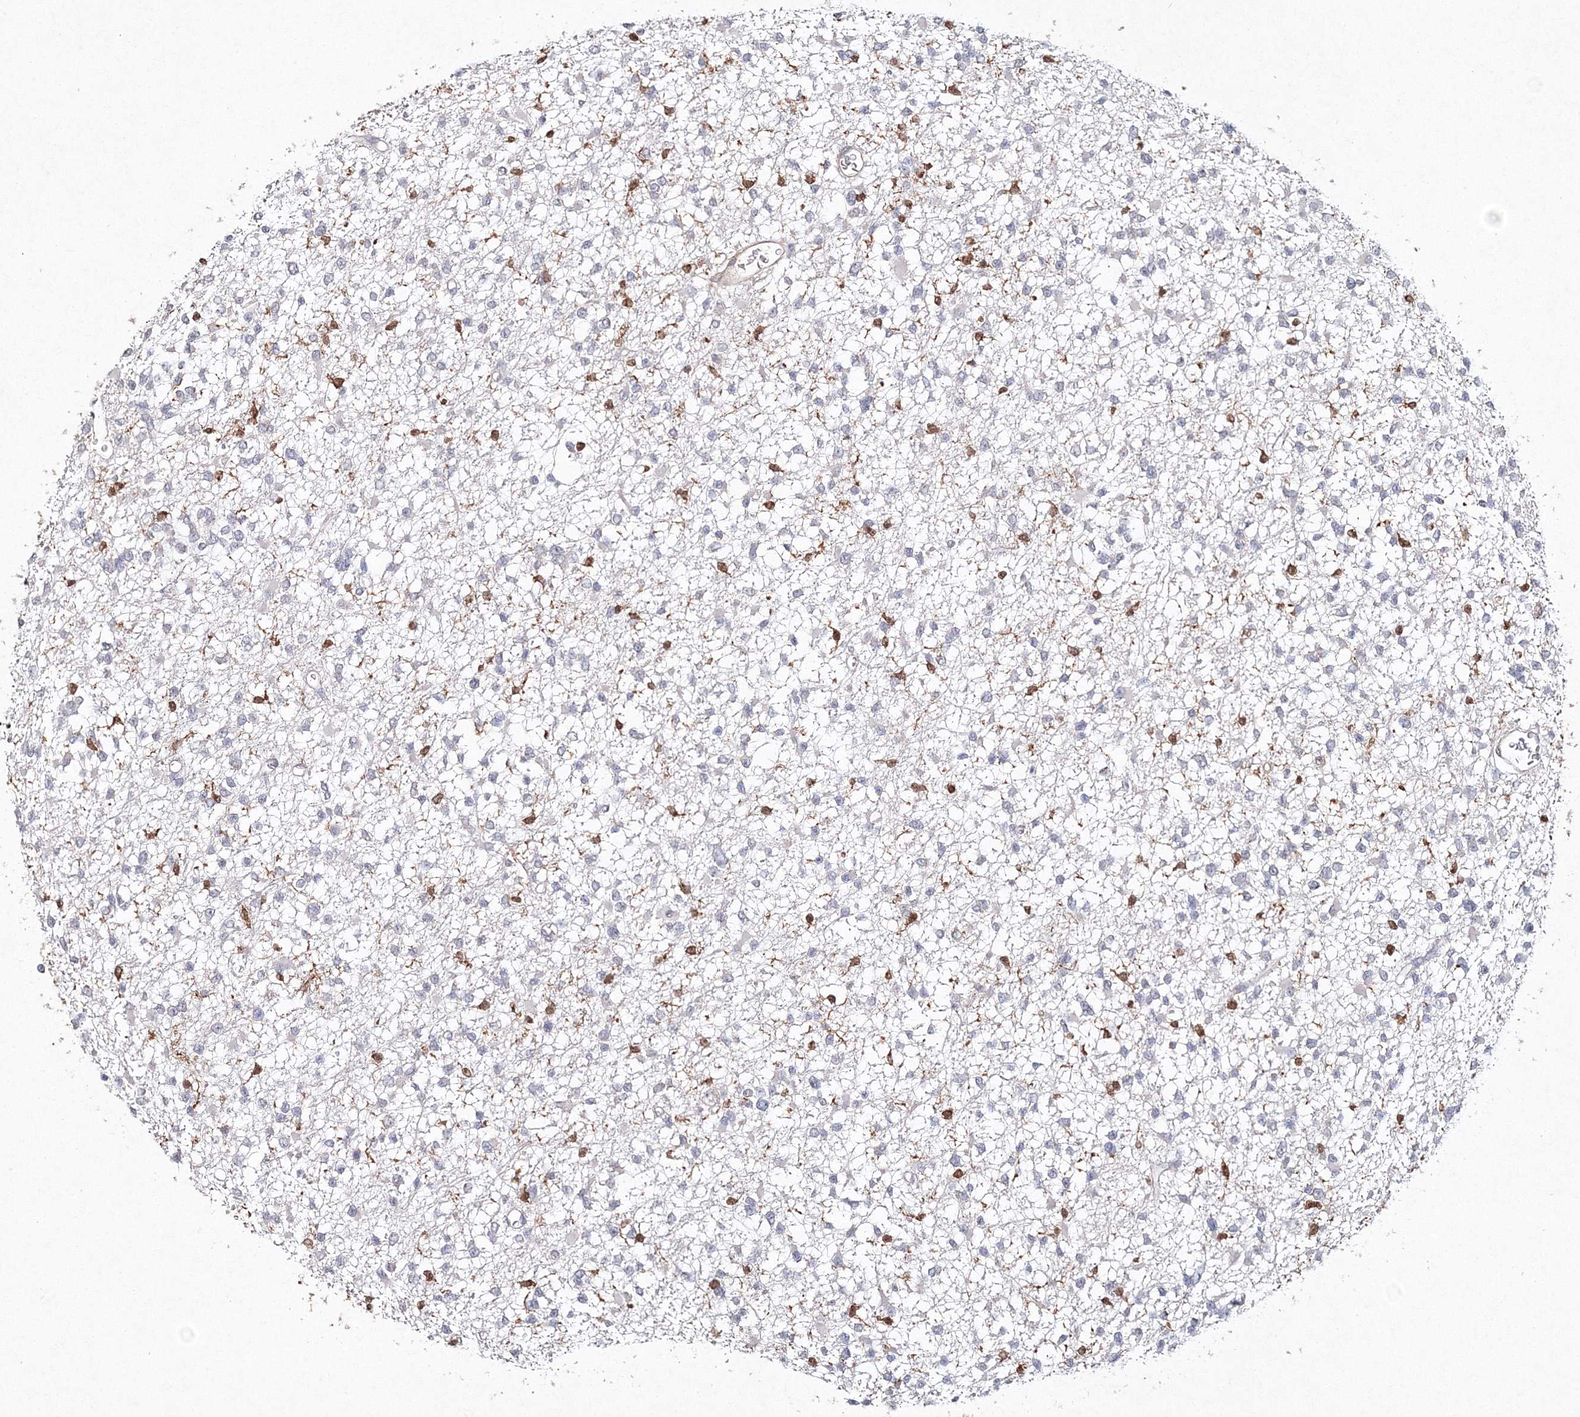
{"staining": {"intensity": "negative", "quantity": "none", "location": "none"}, "tissue": "glioma", "cell_type": "Tumor cells", "image_type": "cancer", "snomed": [{"axis": "morphology", "description": "Glioma, malignant, Low grade"}, {"axis": "topography", "description": "Brain"}], "caption": "Immunohistochemistry micrograph of glioma stained for a protein (brown), which exhibits no positivity in tumor cells. (Stains: DAB (3,3'-diaminobenzidine) immunohistochemistry with hematoxylin counter stain, Microscopy: brightfield microscopy at high magnification).", "gene": "S100A11", "patient": {"sex": "female", "age": 22}}